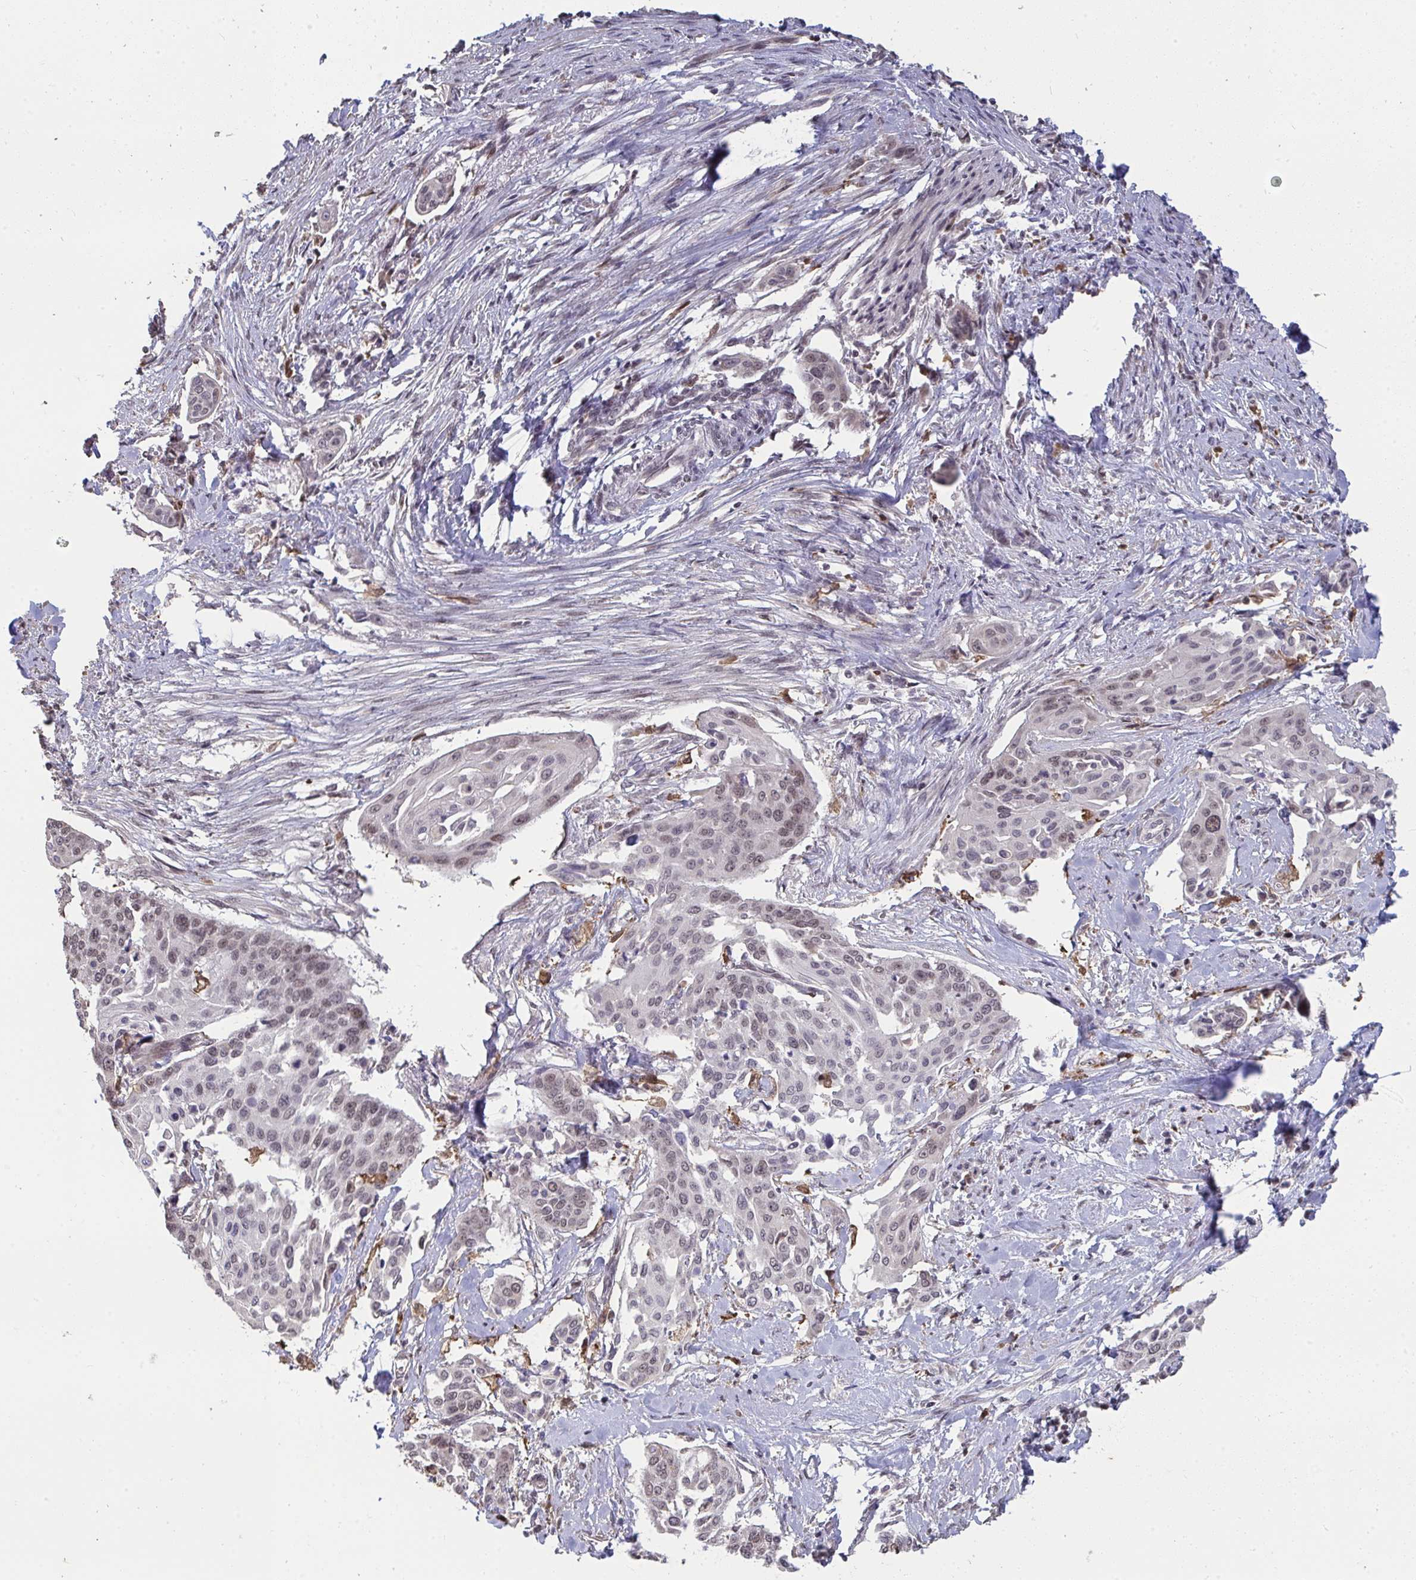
{"staining": {"intensity": "weak", "quantity": "<25%", "location": "nuclear"}, "tissue": "cervical cancer", "cell_type": "Tumor cells", "image_type": "cancer", "snomed": [{"axis": "morphology", "description": "Squamous cell carcinoma, NOS"}, {"axis": "topography", "description": "Cervix"}], "caption": "An image of cervical cancer (squamous cell carcinoma) stained for a protein shows no brown staining in tumor cells.", "gene": "SAP30", "patient": {"sex": "female", "age": 44}}